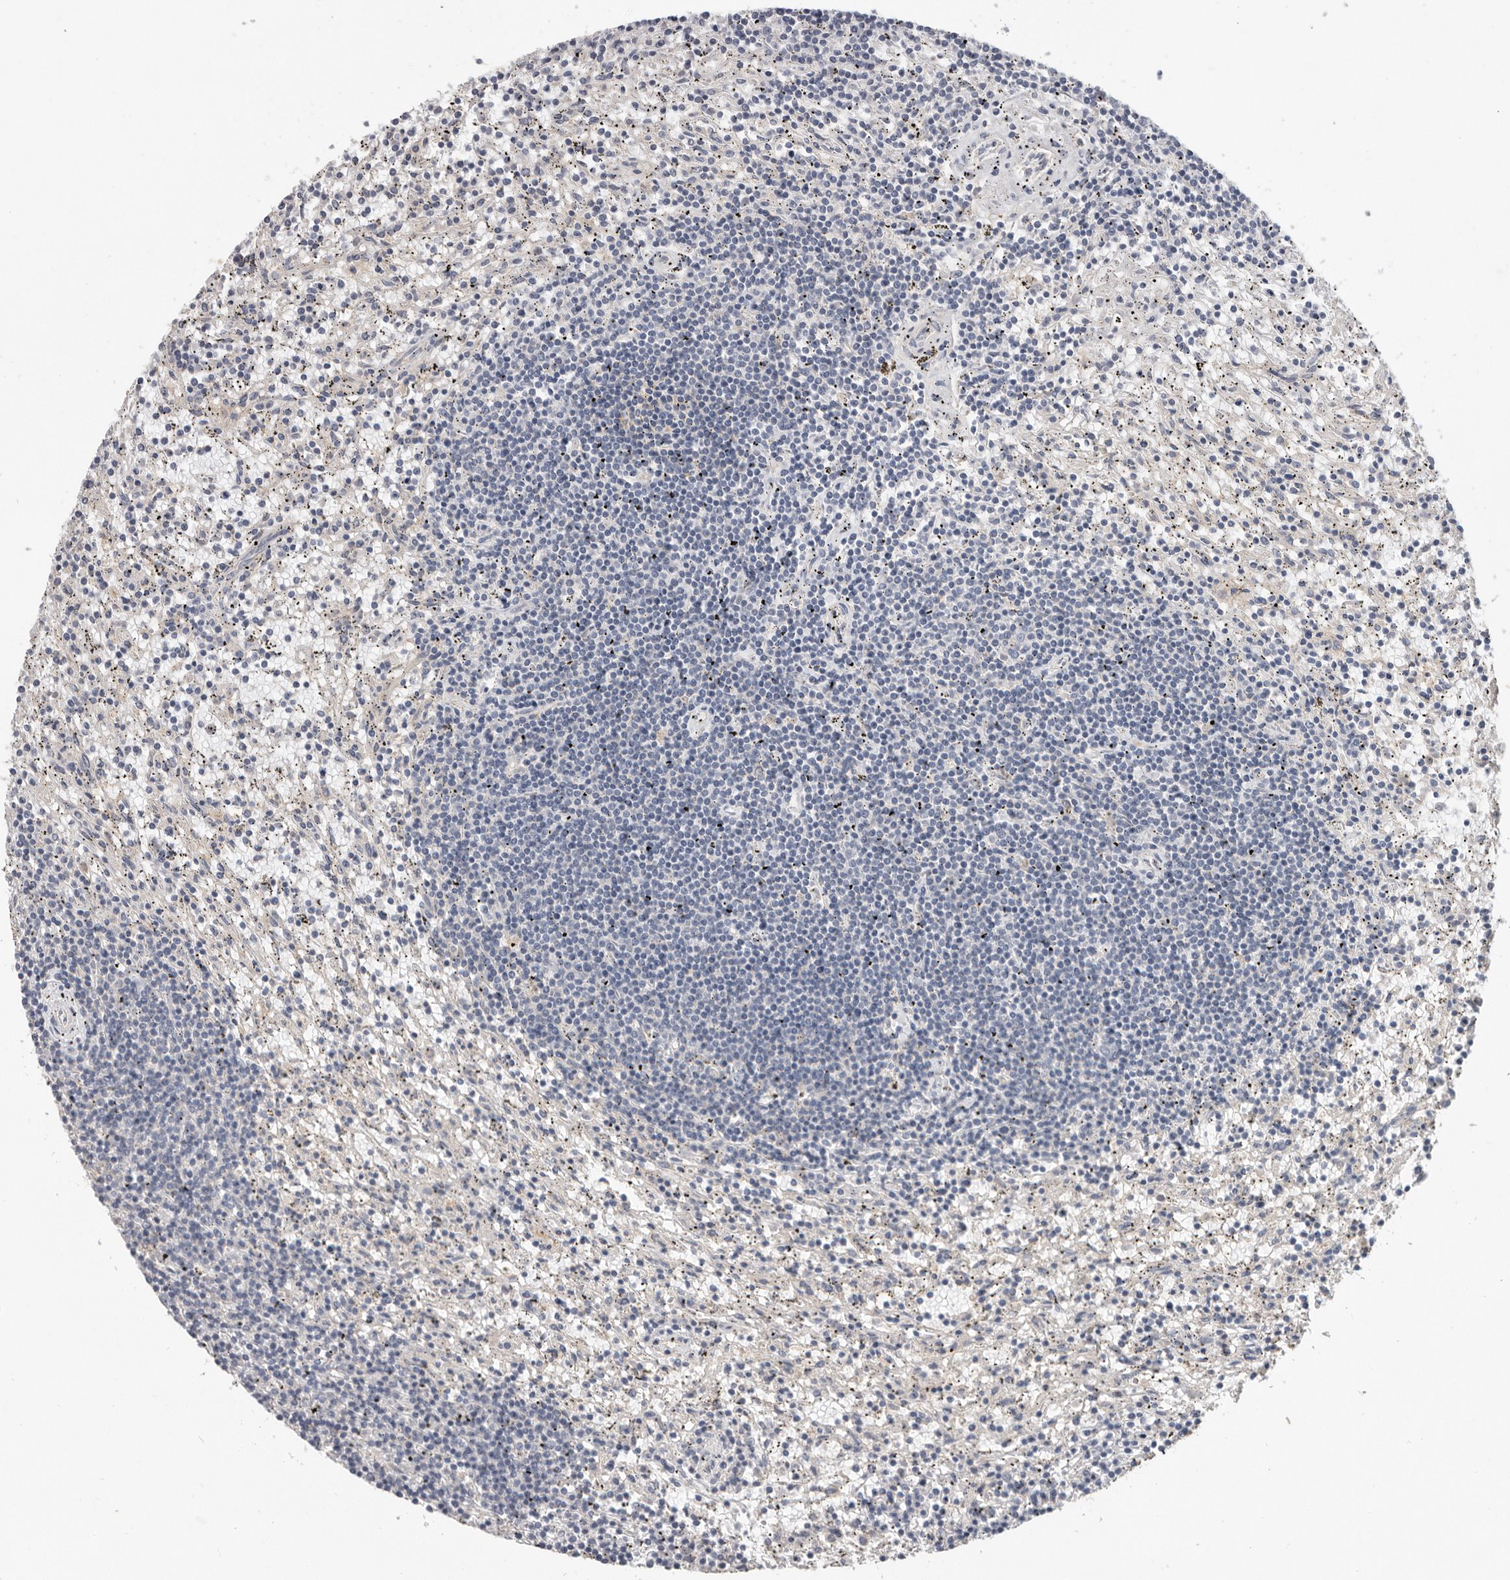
{"staining": {"intensity": "negative", "quantity": "none", "location": "none"}, "tissue": "lymphoma", "cell_type": "Tumor cells", "image_type": "cancer", "snomed": [{"axis": "morphology", "description": "Malignant lymphoma, non-Hodgkin's type, Low grade"}, {"axis": "topography", "description": "Spleen"}], "caption": "IHC of human lymphoma reveals no staining in tumor cells.", "gene": "WDTC1", "patient": {"sex": "male", "age": 76}}